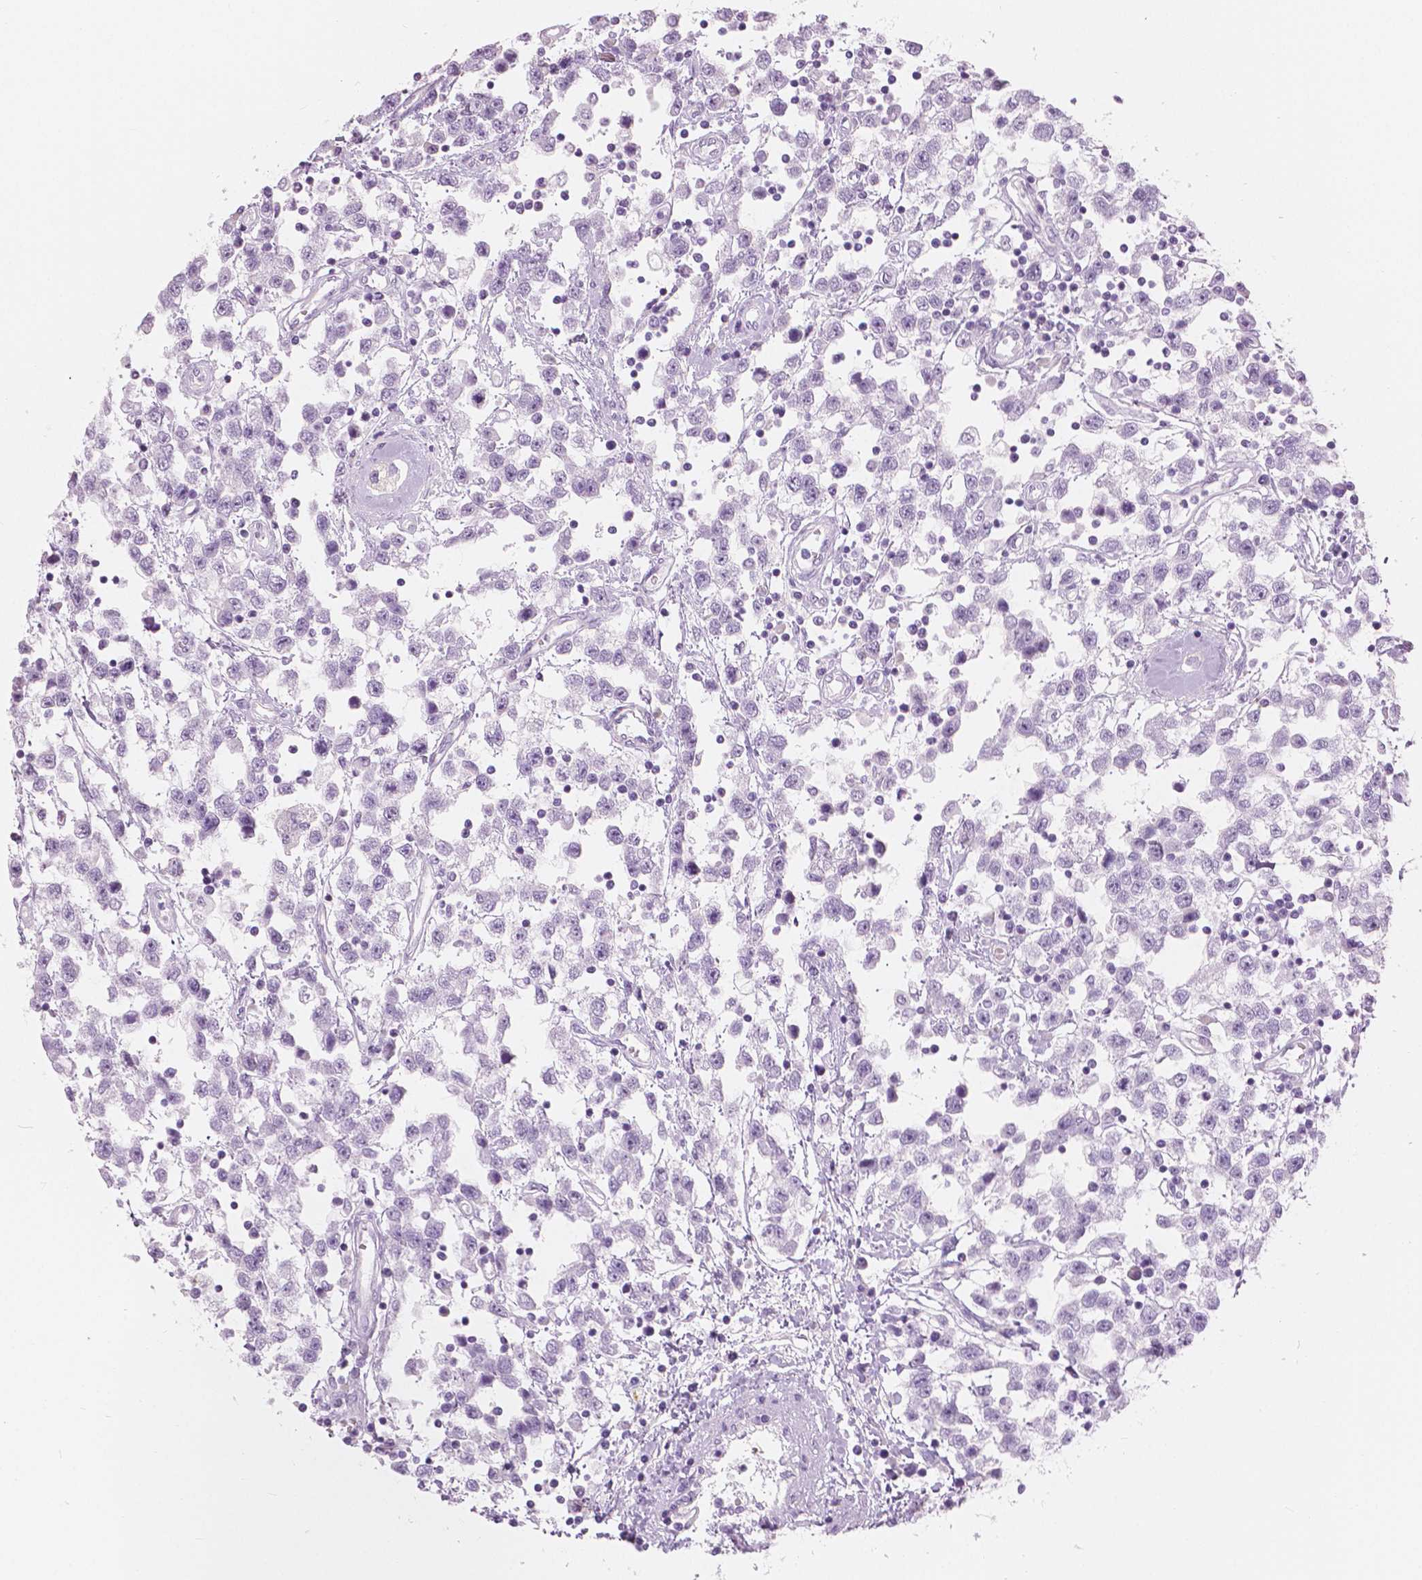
{"staining": {"intensity": "negative", "quantity": "none", "location": "none"}, "tissue": "testis cancer", "cell_type": "Tumor cells", "image_type": "cancer", "snomed": [{"axis": "morphology", "description": "Seminoma, NOS"}, {"axis": "topography", "description": "Testis"}], "caption": "The micrograph reveals no staining of tumor cells in testis cancer.", "gene": "A4GNT", "patient": {"sex": "male", "age": 34}}